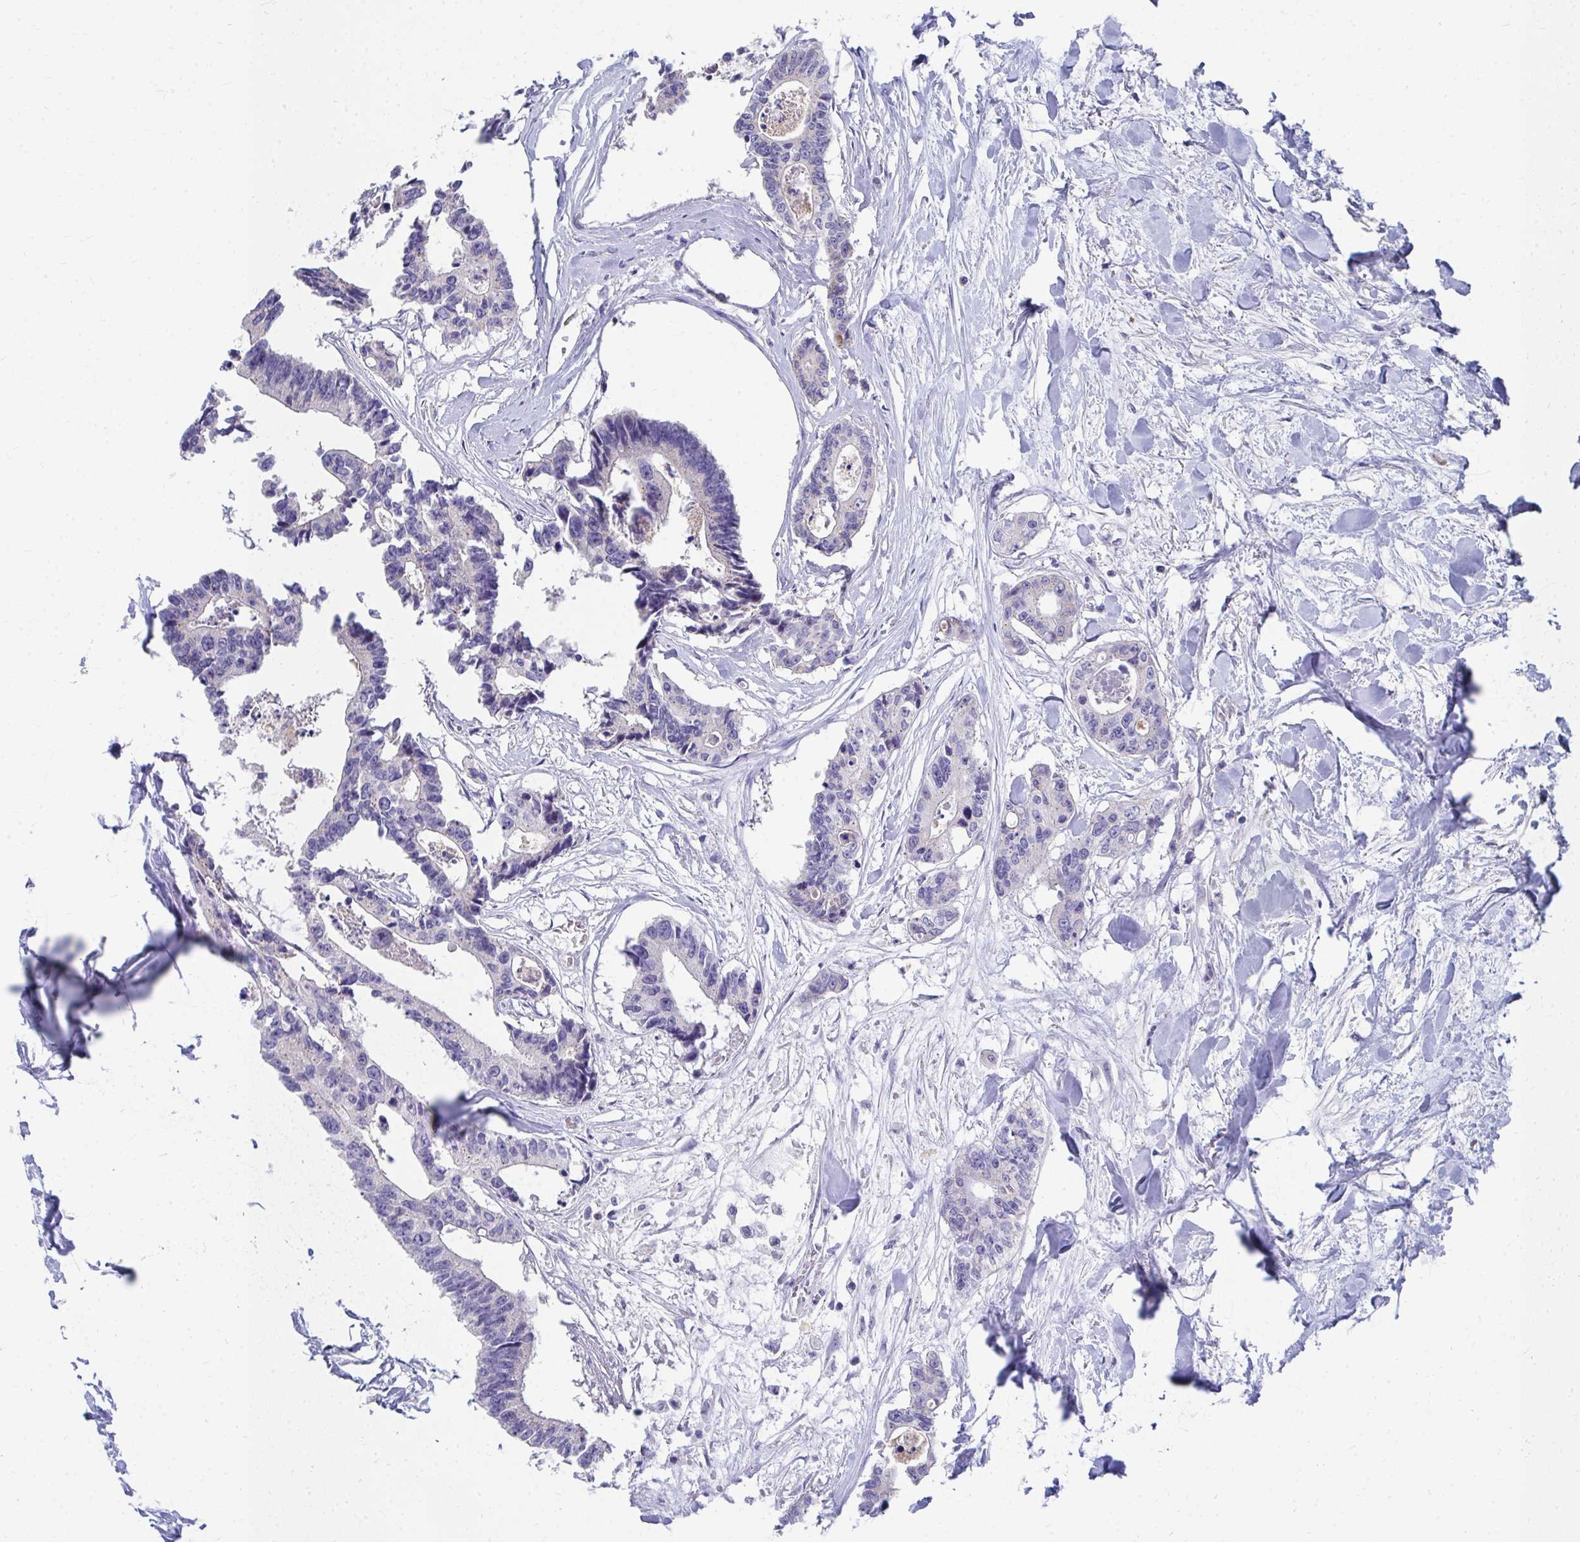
{"staining": {"intensity": "negative", "quantity": "none", "location": "none"}, "tissue": "colorectal cancer", "cell_type": "Tumor cells", "image_type": "cancer", "snomed": [{"axis": "morphology", "description": "Adenocarcinoma, NOS"}, {"axis": "topography", "description": "Rectum"}], "caption": "This is an IHC histopathology image of colorectal adenocarcinoma. There is no staining in tumor cells.", "gene": "TMPRSS2", "patient": {"sex": "male", "age": 57}}